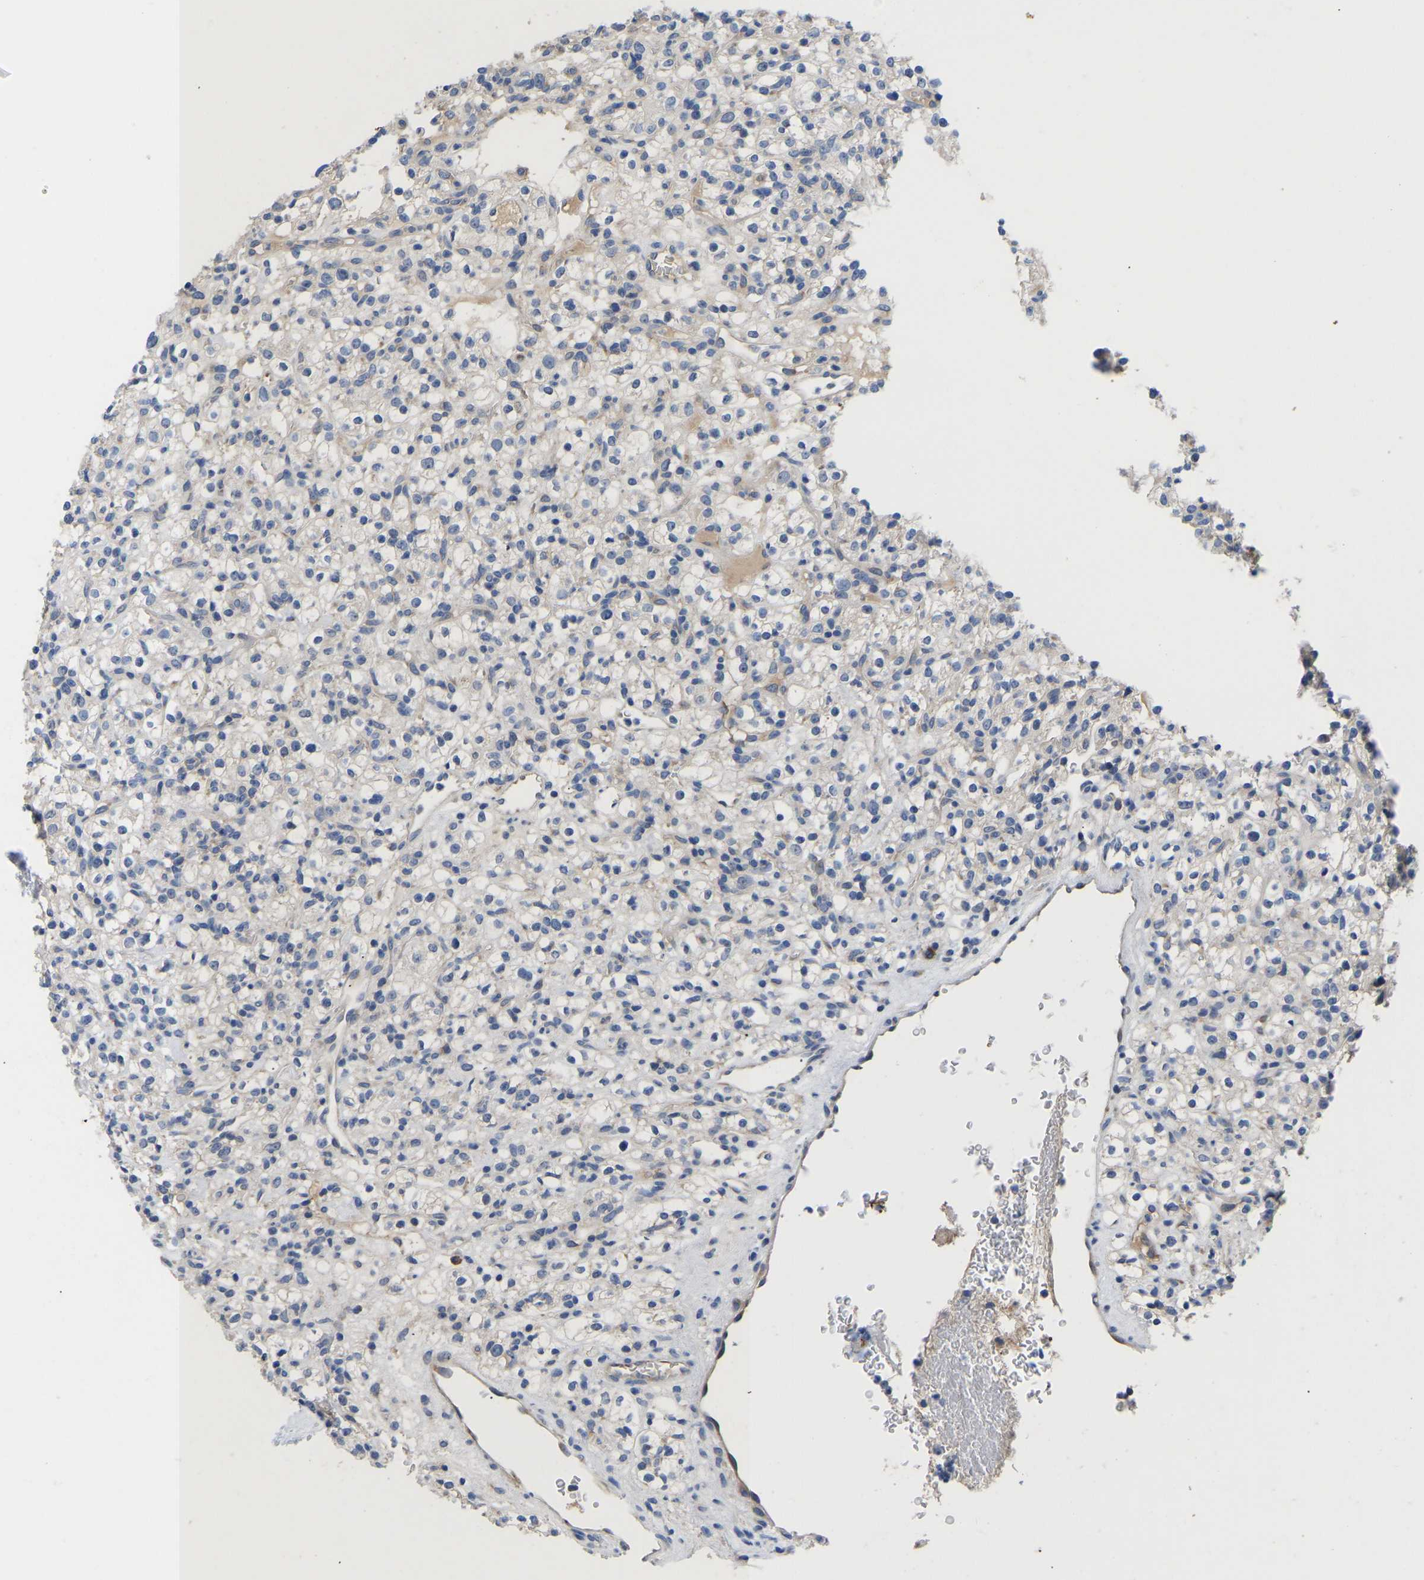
{"staining": {"intensity": "negative", "quantity": "none", "location": "none"}, "tissue": "renal cancer", "cell_type": "Tumor cells", "image_type": "cancer", "snomed": [{"axis": "morphology", "description": "Normal tissue, NOS"}, {"axis": "morphology", "description": "Adenocarcinoma, NOS"}, {"axis": "topography", "description": "Kidney"}], "caption": "The image reveals no staining of tumor cells in renal adenocarcinoma. (DAB (3,3'-diaminobenzidine) immunohistochemistry, high magnification).", "gene": "ABCA10", "patient": {"sex": "female", "age": 72}}